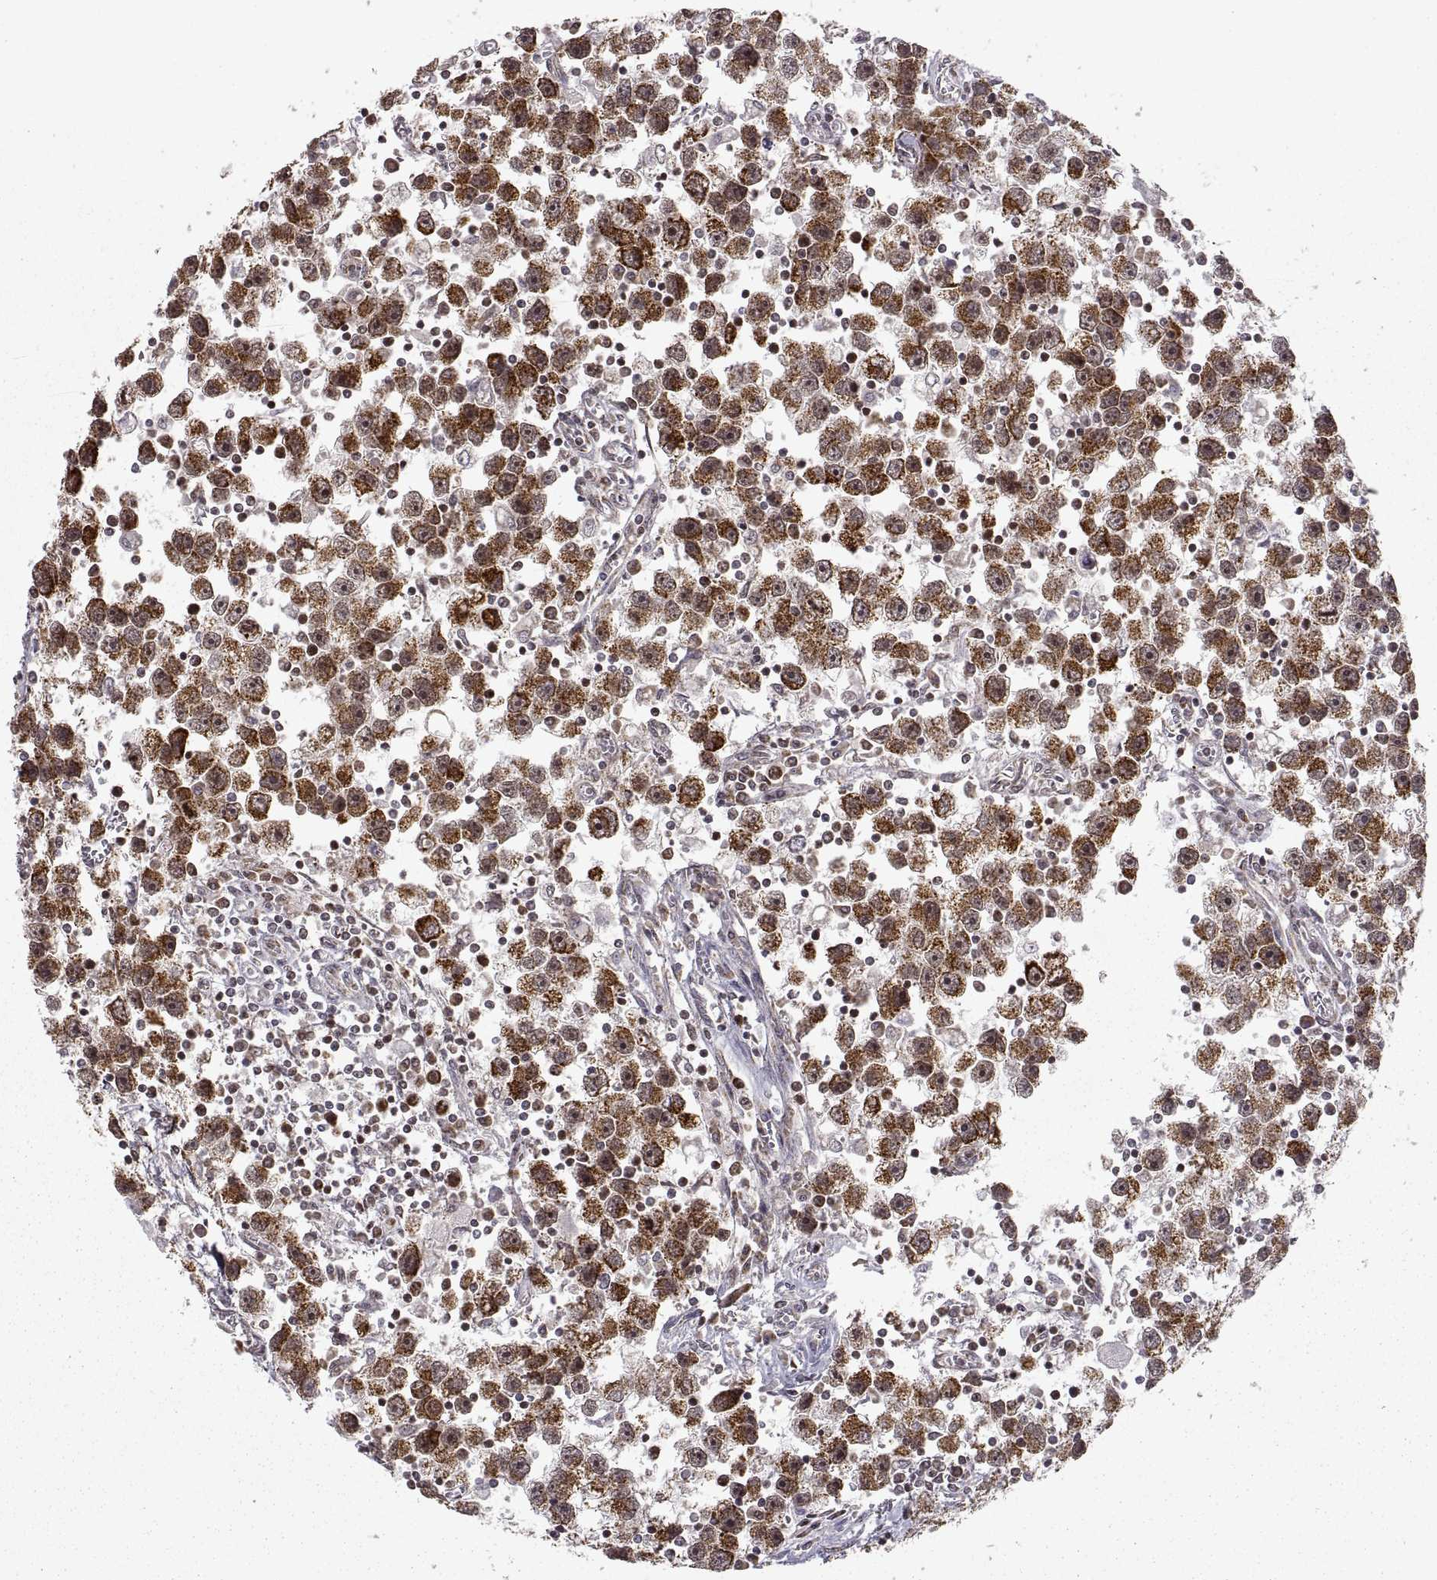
{"staining": {"intensity": "strong", "quantity": "25%-75%", "location": "cytoplasmic/membranous"}, "tissue": "testis cancer", "cell_type": "Tumor cells", "image_type": "cancer", "snomed": [{"axis": "morphology", "description": "Seminoma, NOS"}, {"axis": "topography", "description": "Testis"}], "caption": "Immunohistochemistry (IHC) micrograph of neoplastic tissue: human seminoma (testis) stained using immunohistochemistry (IHC) shows high levels of strong protein expression localized specifically in the cytoplasmic/membranous of tumor cells, appearing as a cytoplasmic/membranous brown color.", "gene": "MANBAL", "patient": {"sex": "male", "age": 30}}